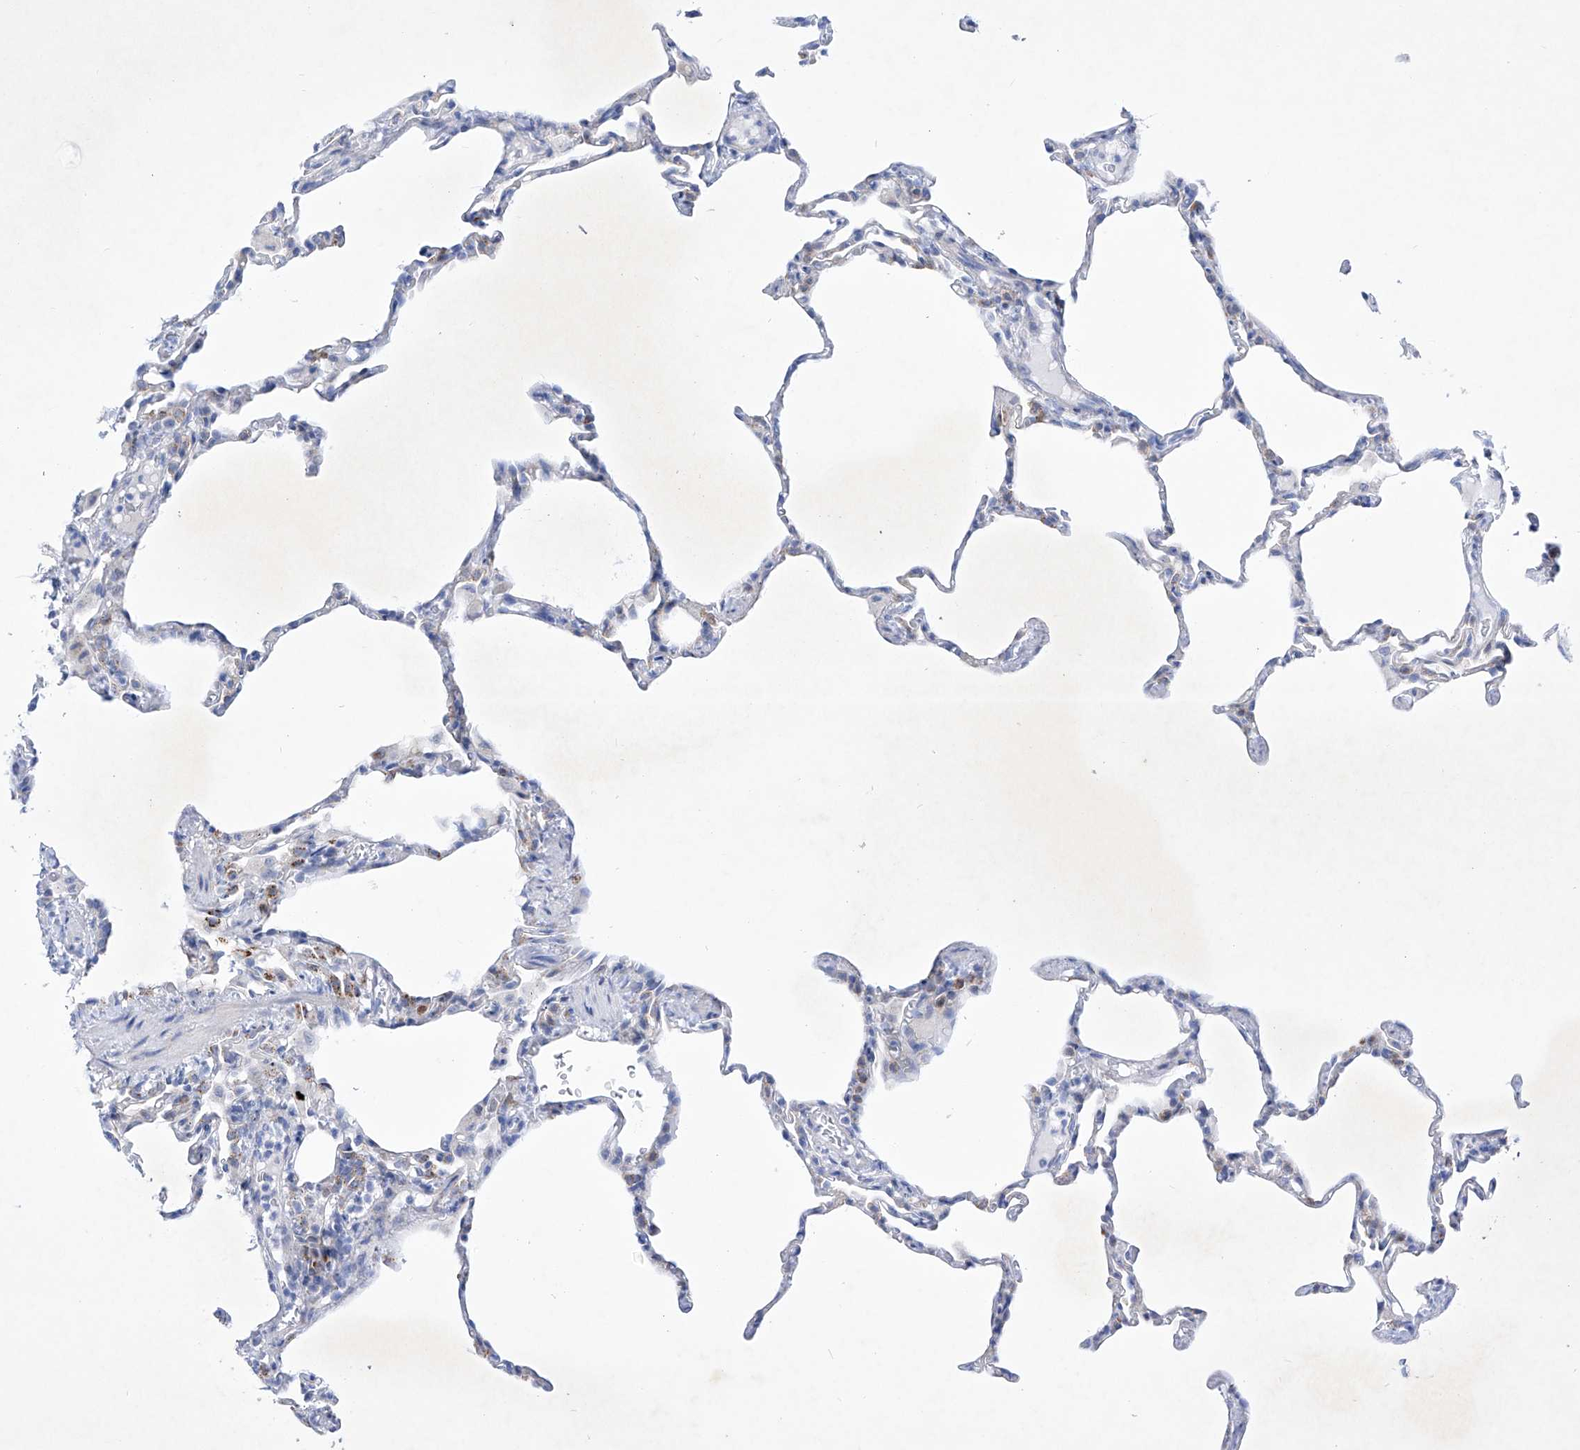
{"staining": {"intensity": "negative", "quantity": "none", "location": "none"}, "tissue": "lung", "cell_type": "Alveolar cells", "image_type": "normal", "snomed": [{"axis": "morphology", "description": "Normal tissue, NOS"}, {"axis": "topography", "description": "Lung"}], "caption": "Protein analysis of normal lung shows no significant positivity in alveolar cells.", "gene": "C1orf87", "patient": {"sex": "male", "age": 20}}